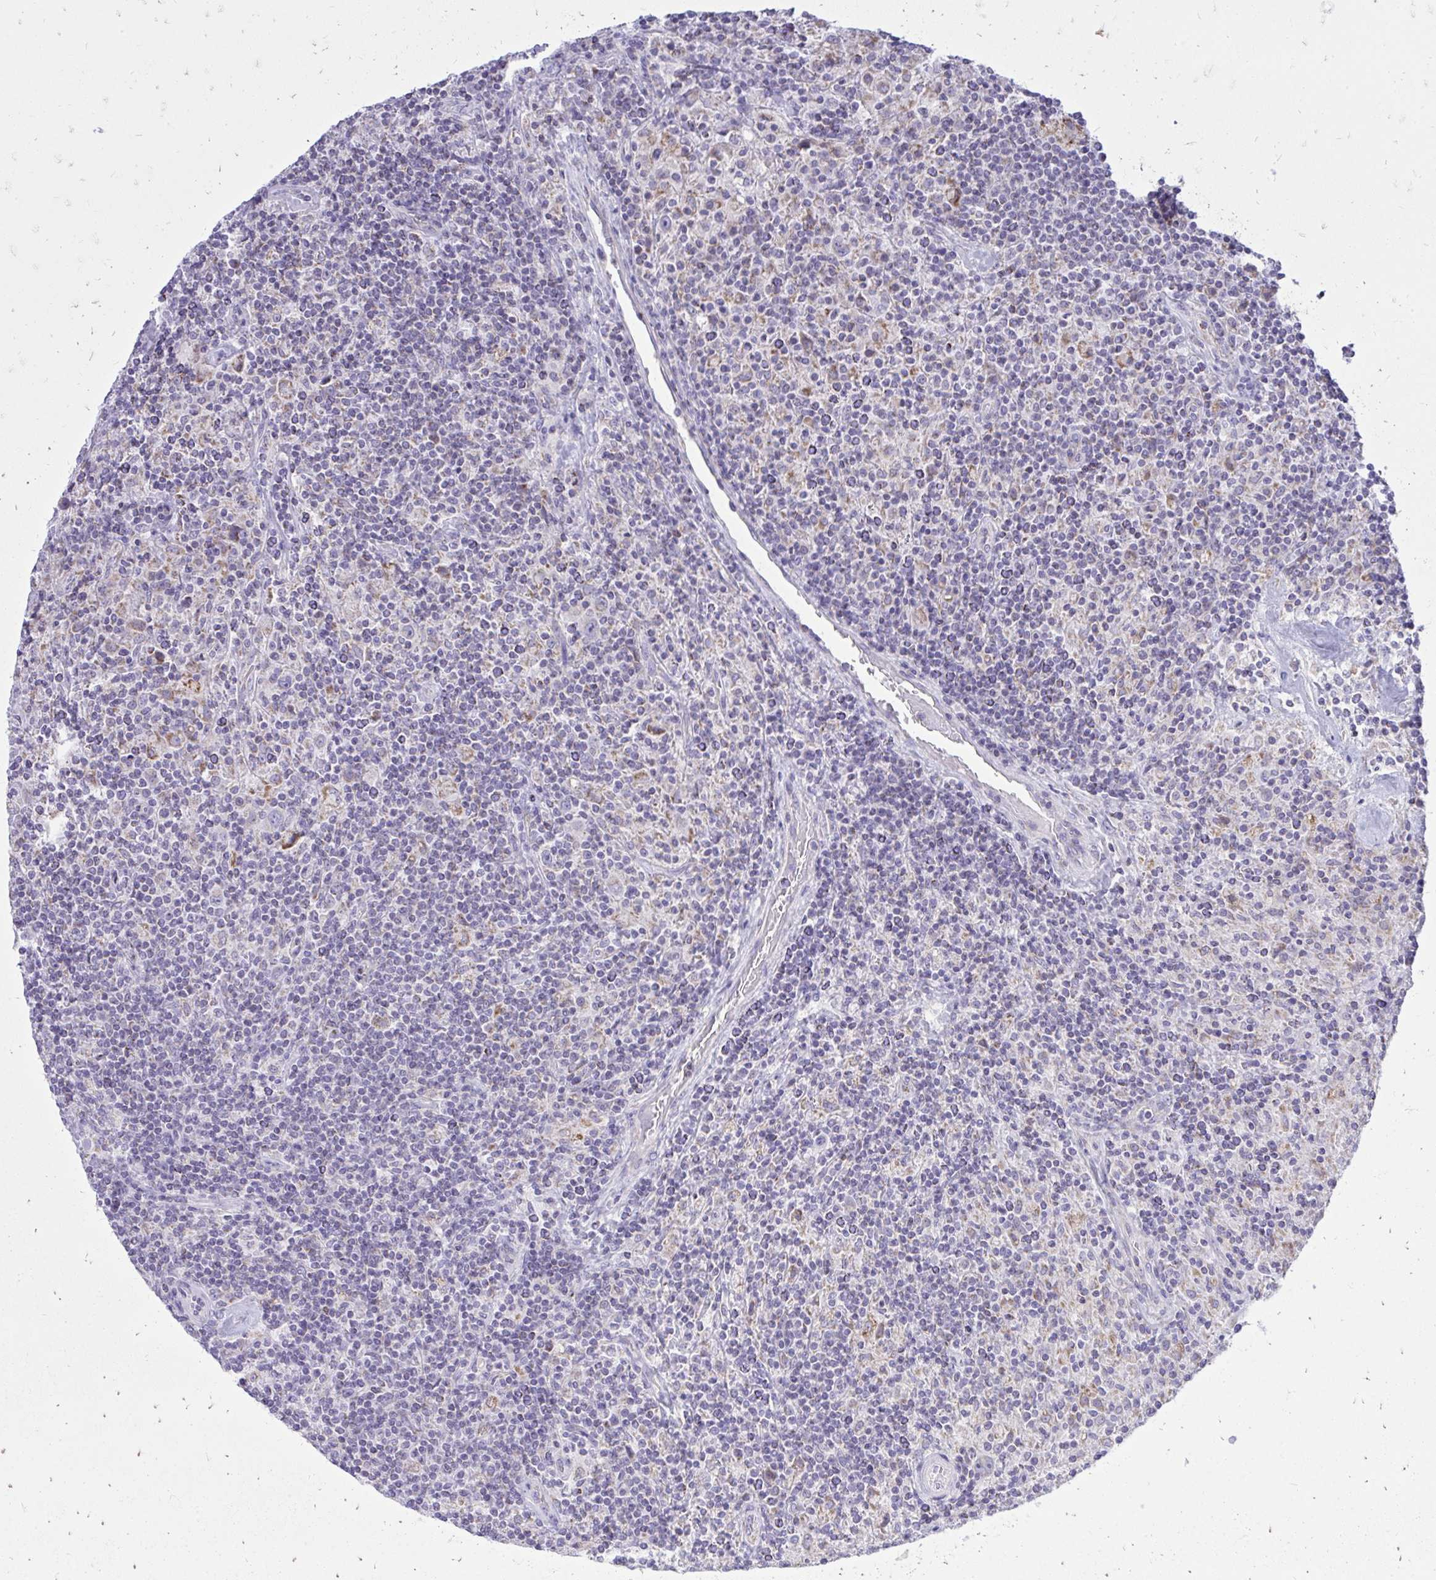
{"staining": {"intensity": "negative", "quantity": "none", "location": "none"}, "tissue": "lymphoma", "cell_type": "Tumor cells", "image_type": "cancer", "snomed": [{"axis": "morphology", "description": "Hodgkin's disease, NOS"}, {"axis": "topography", "description": "Lymph node"}], "caption": "Tumor cells show no significant protein positivity in lymphoma.", "gene": "SPTBN2", "patient": {"sex": "male", "age": 70}}